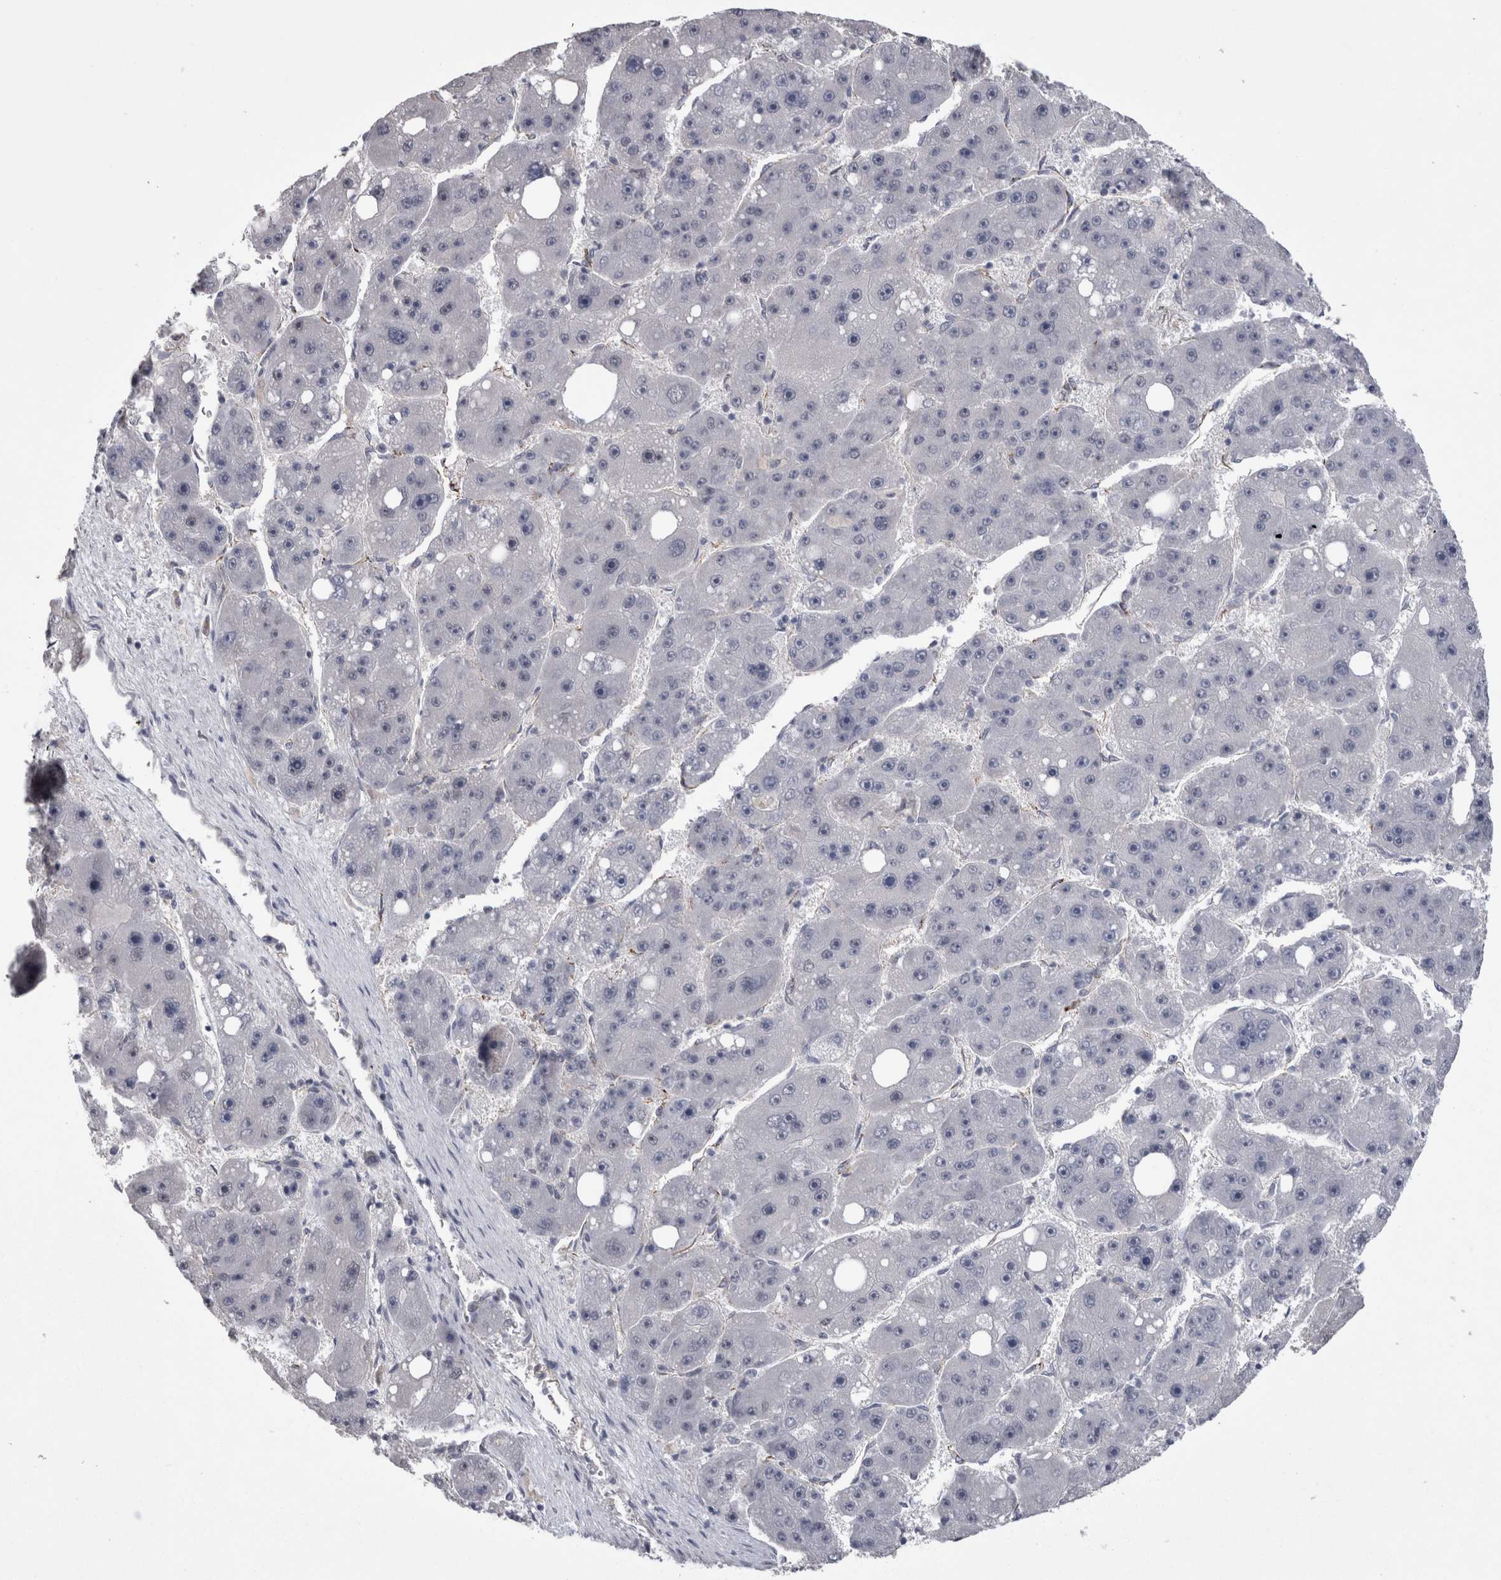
{"staining": {"intensity": "negative", "quantity": "none", "location": "none"}, "tissue": "liver cancer", "cell_type": "Tumor cells", "image_type": "cancer", "snomed": [{"axis": "morphology", "description": "Carcinoma, Hepatocellular, NOS"}, {"axis": "topography", "description": "Liver"}], "caption": "Immunohistochemistry (IHC) of human liver cancer reveals no positivity in tumor cells.", "gene": "ACOT7", "patient": {"sex": "female", "age": 61}}